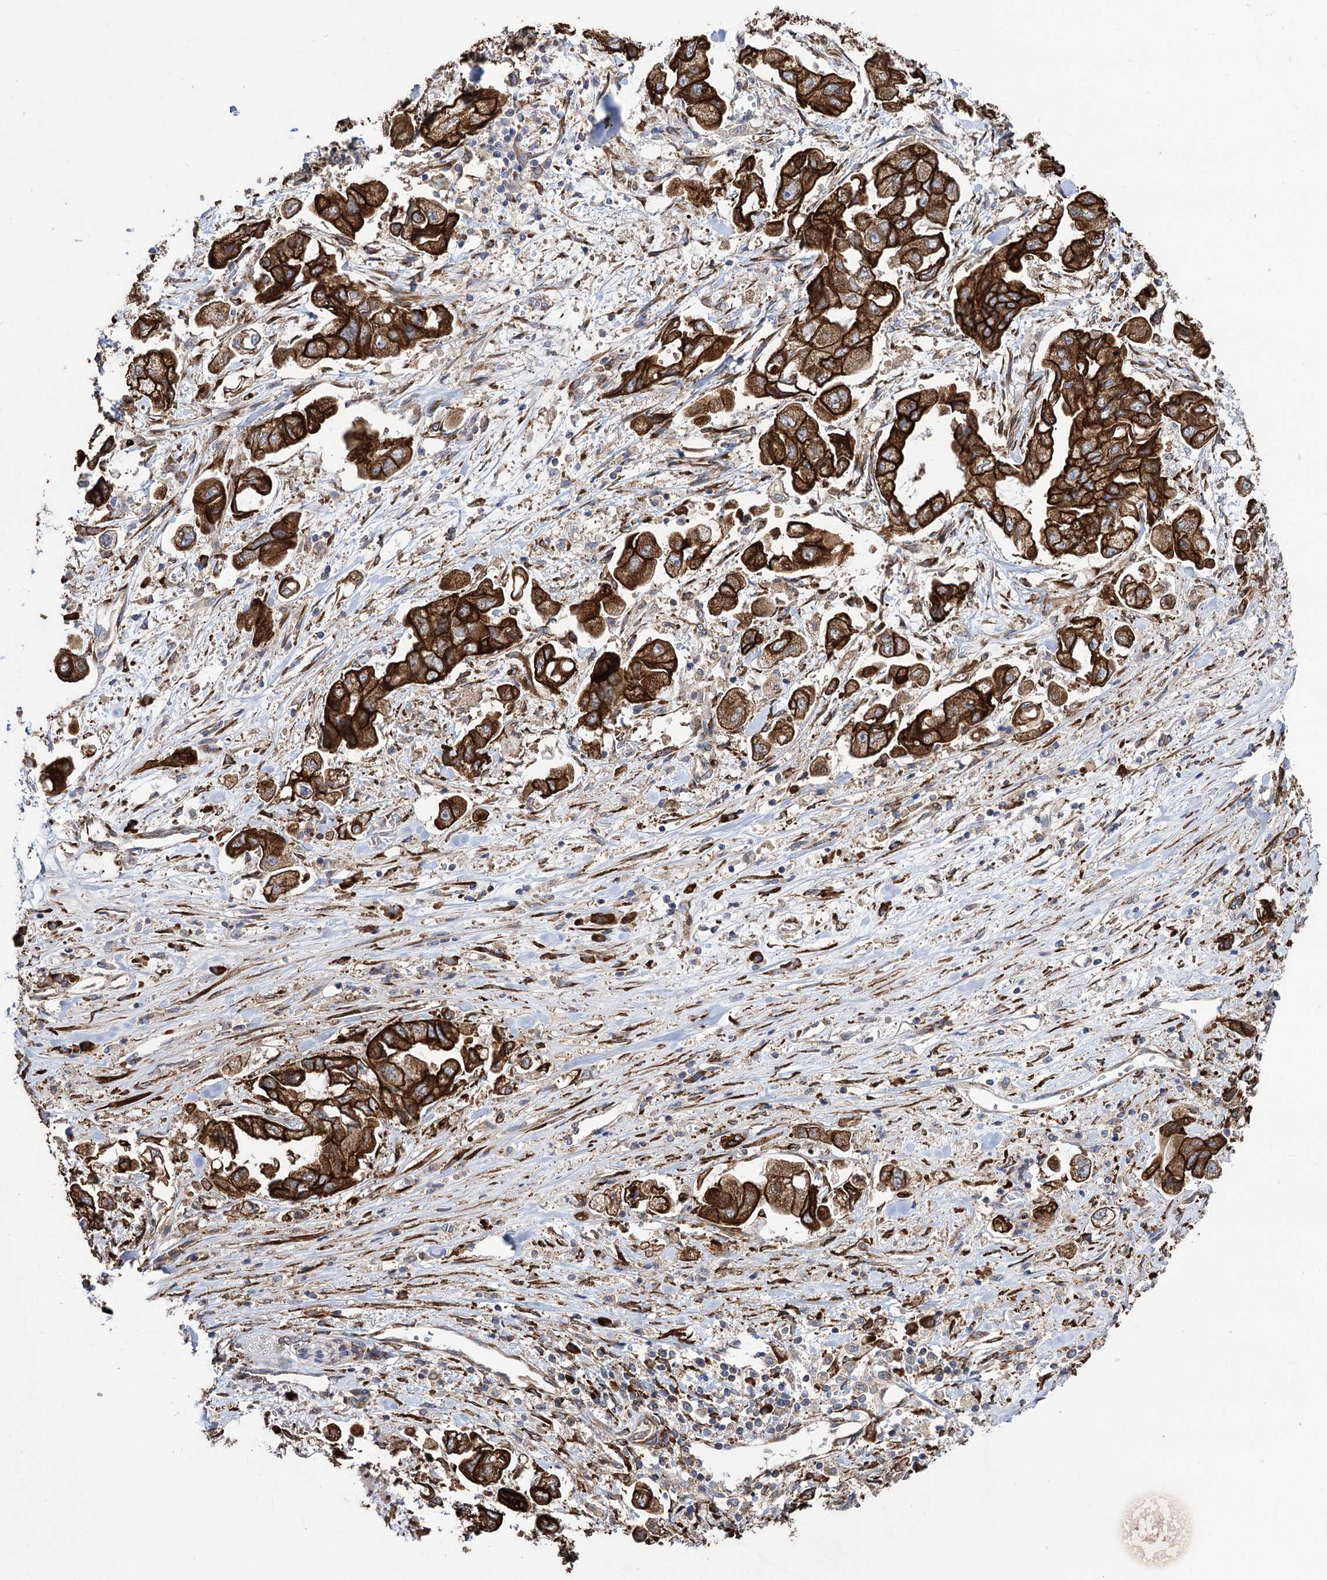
{"staining": {"intensity": "strong", "quantity": ">75%", "location": "cytoplasmic/membranous"}, "tissue": "stomach cancer", "cell_type": "Tumor cells", "image_type": "cancer", "snomed": [{"axis": "morphology", "description": "Adenocarcinoma, NOS"}, {"axis": "topography", "description": "Stomach"}], "caption": "Stomach cancer stained with a protein marker demonstrates strong staining in tumor cells.", "gene": "CDAN1", "patient": {"sex": "male", "age": 62}}